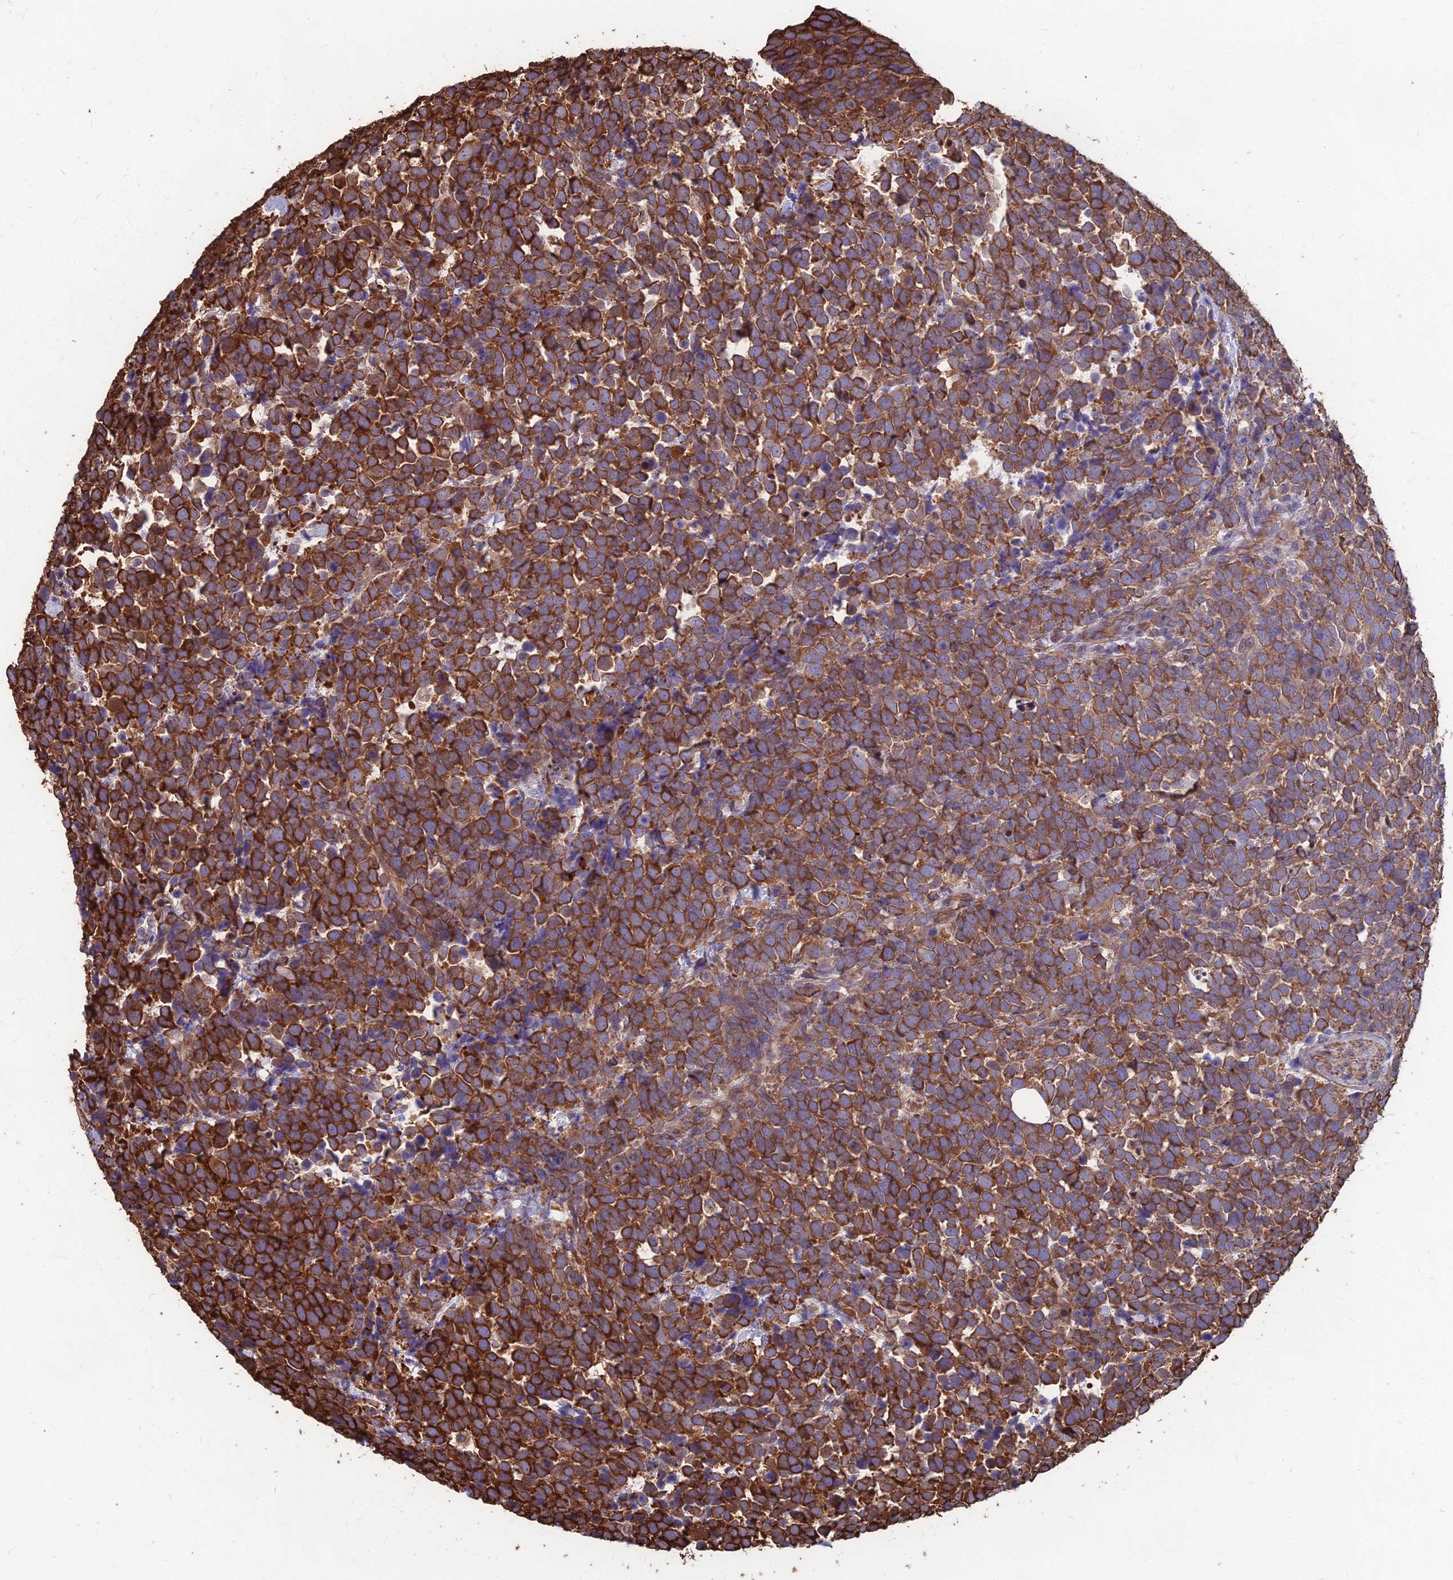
{"staining": {"intensity": "strong", "quantity": ">75%", "location": "cytoplasmic/membranous"}, "tissue": "urothelial cancer", "cell_type": "Tumor cells", "image_type": "cancer", "snomed": [{"axis": "morphology", "description": "Urothelial carcinoma, High grade"}, {"axis": "topography", "description": "Urinary bladder"}], "caption": "Human urothelial cancer stained with a protein marker shows strong staining in tumor cells.", "gene": "LSM6", "patient": {"sex": "female", "age": 82}}